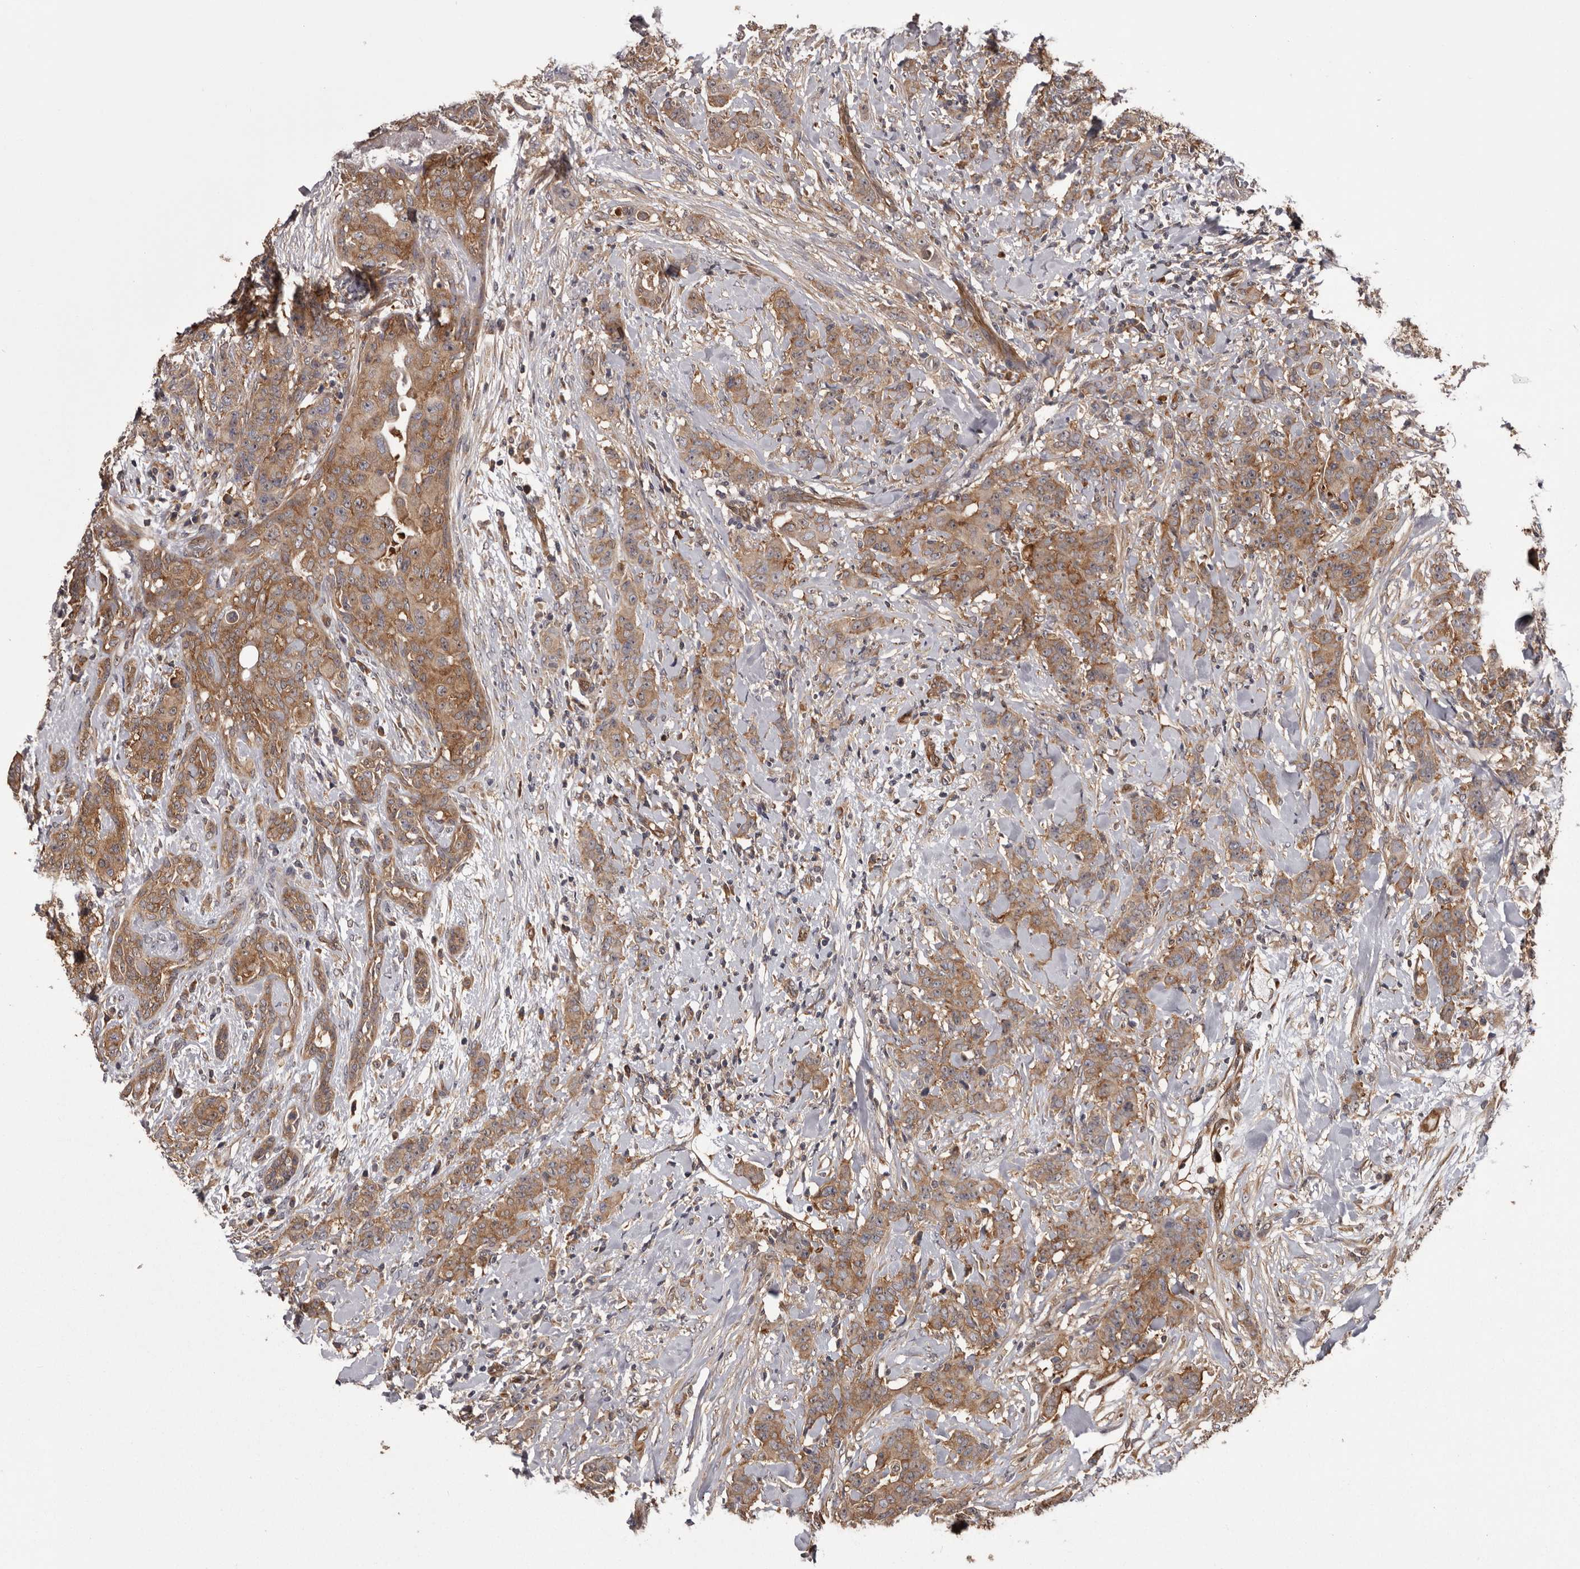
{"staining": {"intensity": "weak", "quantity": ">75%", "location": "cytoplasmic/membranous"}, "tissue": "breast cancer", "cell_type": "Tumor cells", "image_type": "cancer", "snomed": [{"axis": "morphology", "description": "Duct carcinoma"}, {"axis": "topography", "description": "Breast"}], "caption": "Immunohistochemistry (IHC) image of breast cancer (intraductal carcinoma) stained for a protein (brown), which shows low levels of weak cytoplasmic/membranous positivity in about >75% of tumor cells.", "gene": "DARS1", "patient": {"sex": "female", "age": 40}}